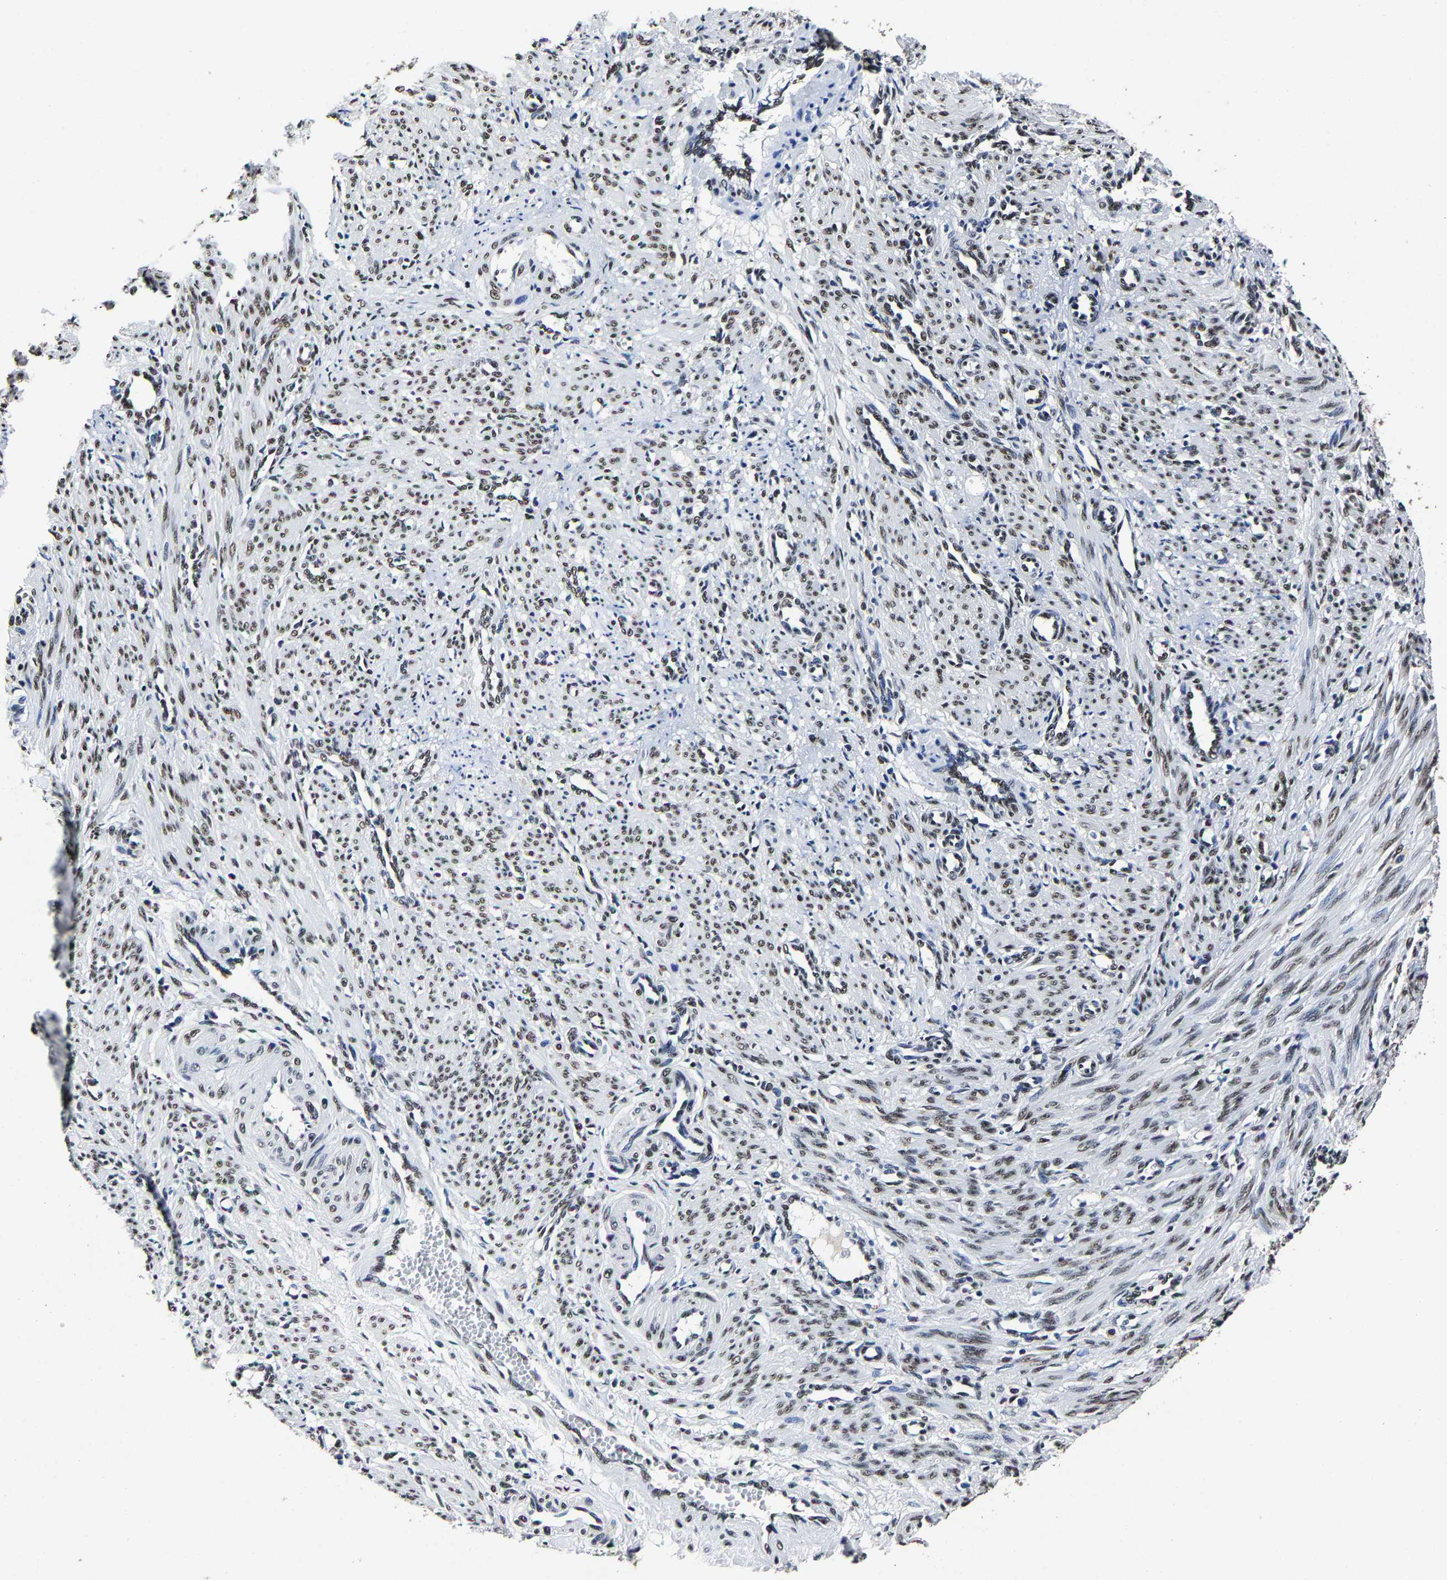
{"staining": {"intensity": "moderate", "quantity": "25%-75%", "location": "nuclear"}, "tissue": "smooth muscle", "cell_type": "Smooth muscle cells", "image_type": "normal", "snomed": [{"axis": "morphology", "description": "Normal tissue, NOS"}, {"axis": "topography", "description": "Endometrium"}], "caption": "This is a micrograph of immunohistochemistry staining of benign smooth muscle, which shows moderate expression in the nuclear of smooth muscle cells.", "gene": "RBM45", "patient": {"sex": "female", "age": 33}}